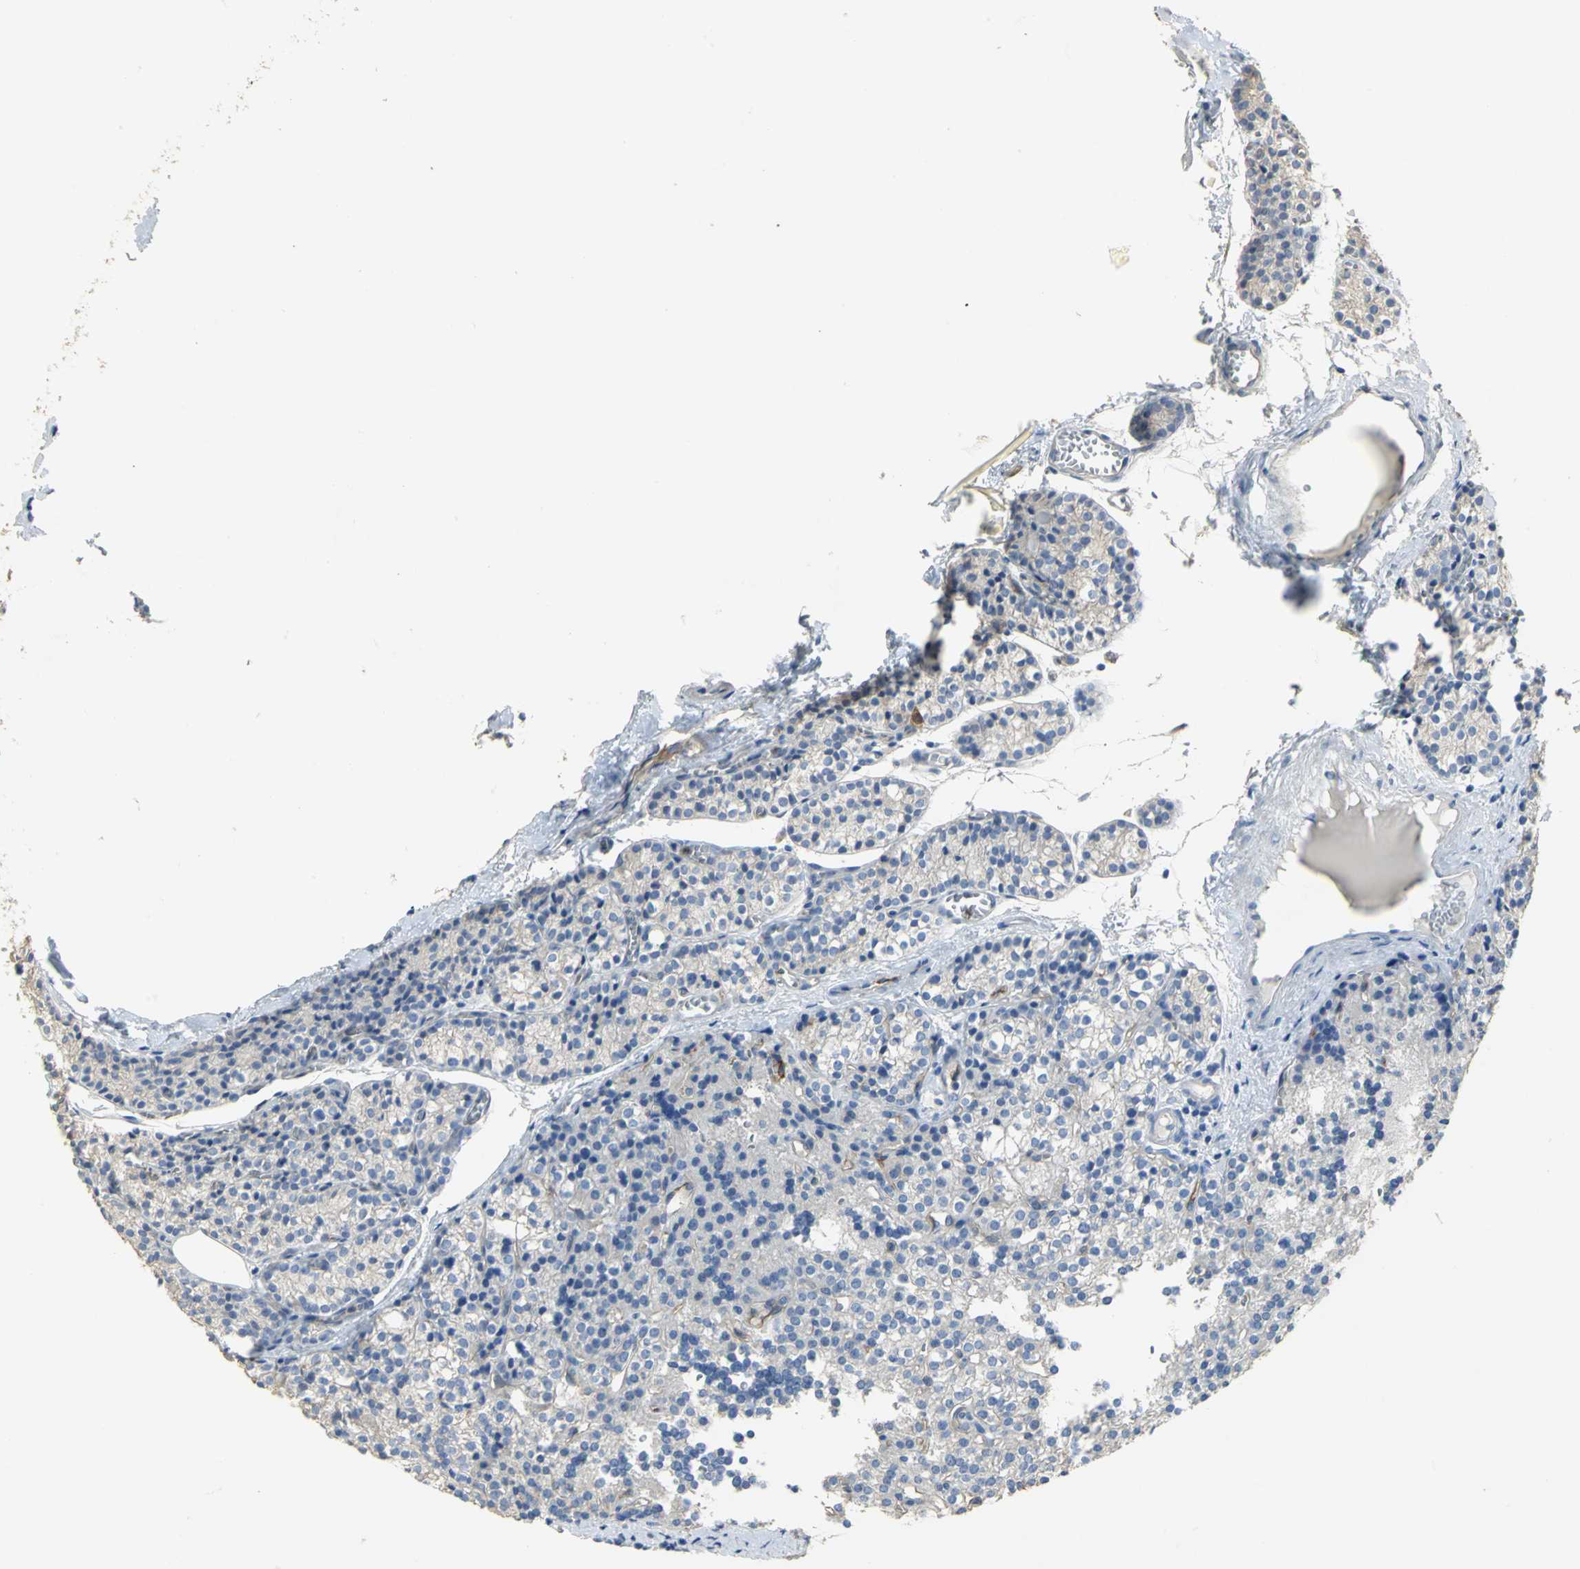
{"staining": {"intensity": "negative", "quantity": "none", "location": "none"}, "tissue": "parathyroid gland", "cell_type": "Glandular cells", "image_type": "normal", "snomed": [{"axis": "morphology", "description": "Normal tissue, NOS"}, {"axis": "topography", "description": "Parathyroid gland"}], "caption": "Benign parathyroid gland was stained to show a protein in brown. There is no significant staining in glandular cells. Nuclei are stained in blue.", "gene": "DLGAP5", "patient": {"sex": "female", "age": 50}}